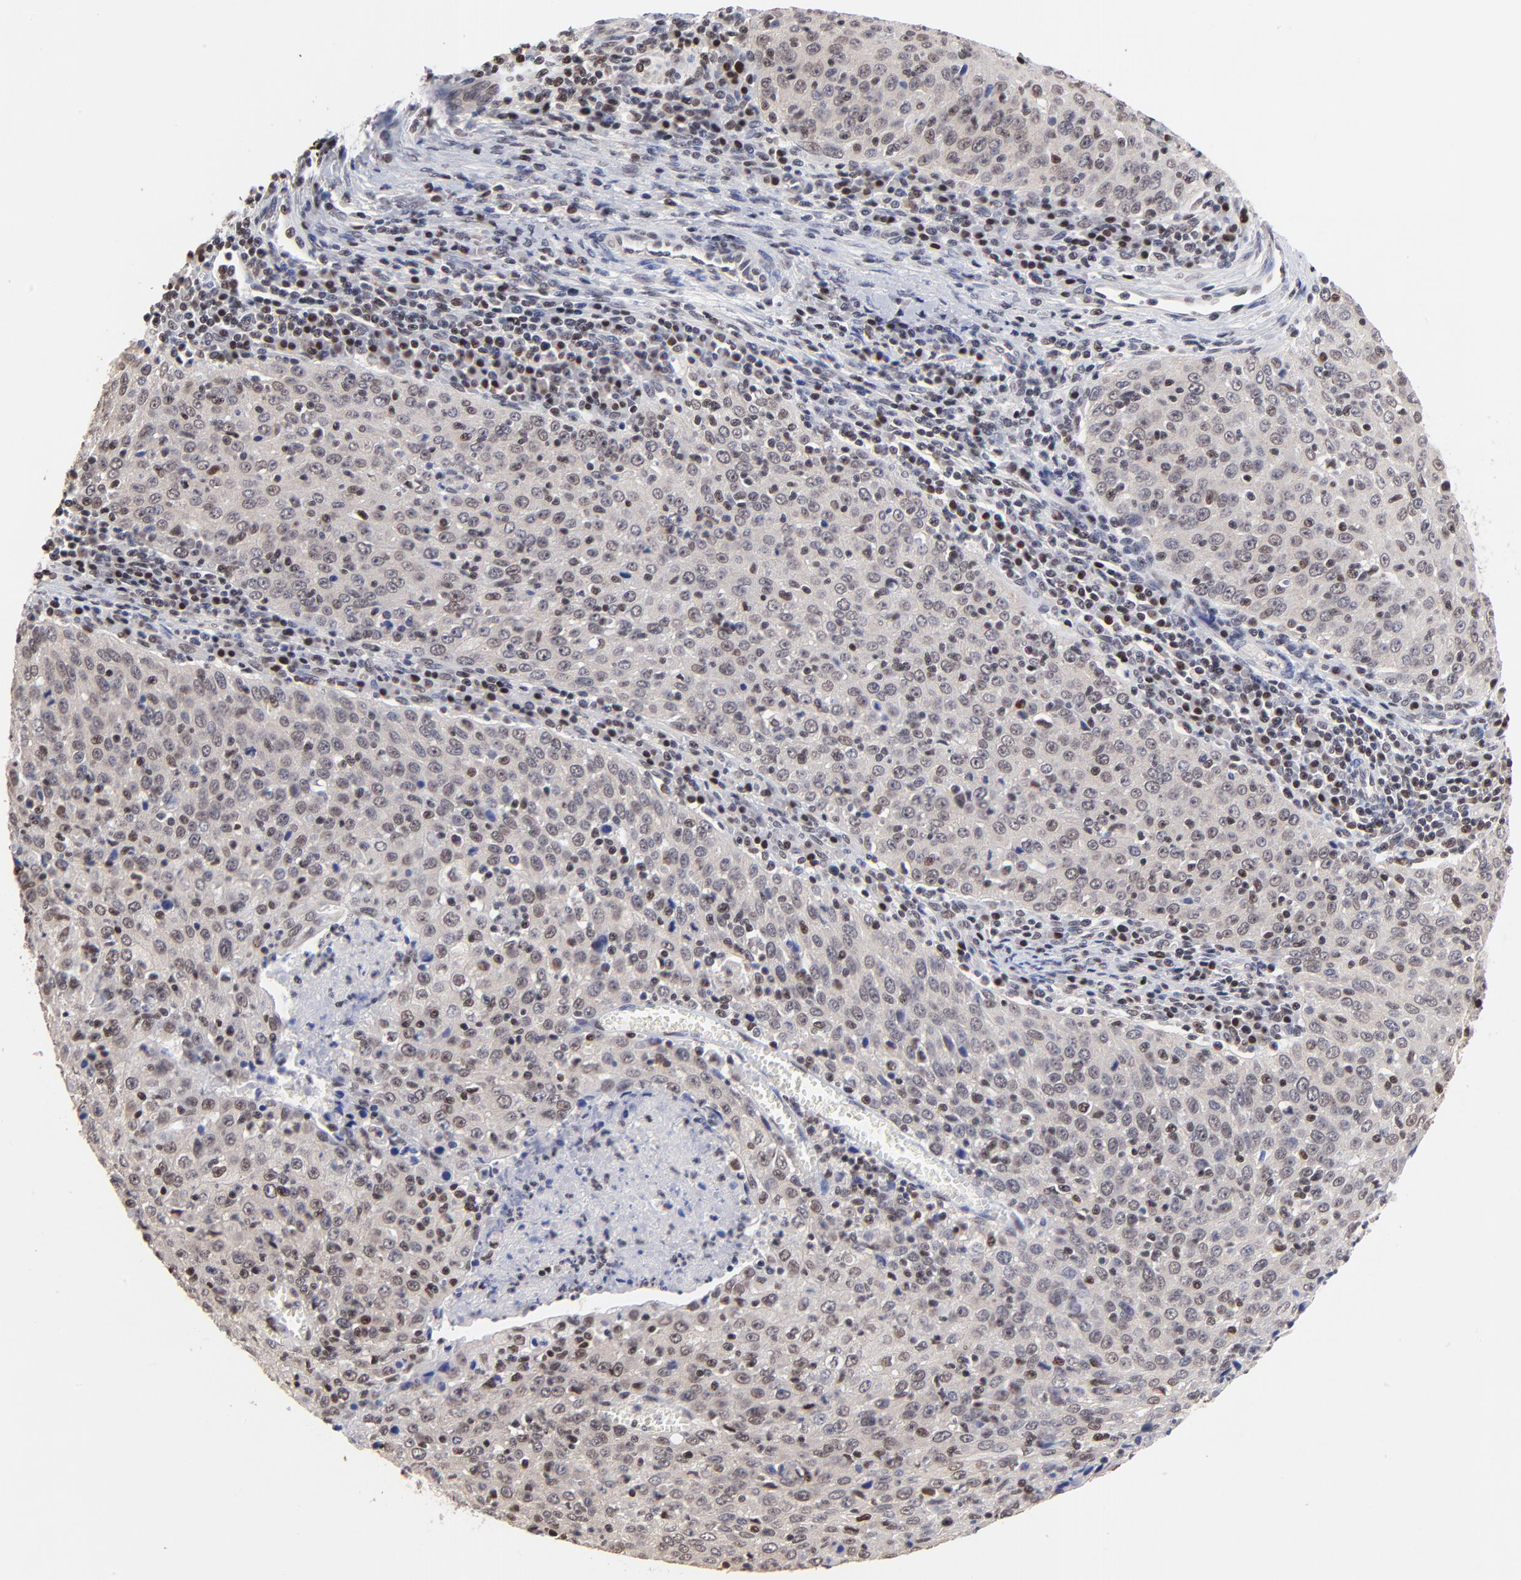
{"staining": {"intensity": "weak", "quantity": "25%-75%", "location": "cytoplasmic/membranous,nuclear"}, "tissue": "cervical cancer", "cell_type": "Tumor cells", "image_type": "cancer", "snomed": [{"axis": "morphology", "description": "Squamous cell carcinoma, NOS"}, {"axis": "topography", "description": "Cervix"}], "caption": "DAB immunohistochemical staining of squamous cell carcinoma (cervical) exhibits weak cytoplasmic/membranous and nuclear protein positivity in about 25%-75% of tumor cells. Immunohistochemistry stains the protein of interest in brown and the nuclei are stained blue.", "gene": "DSN1", "patient": {"sex": "female", "age": 27}}